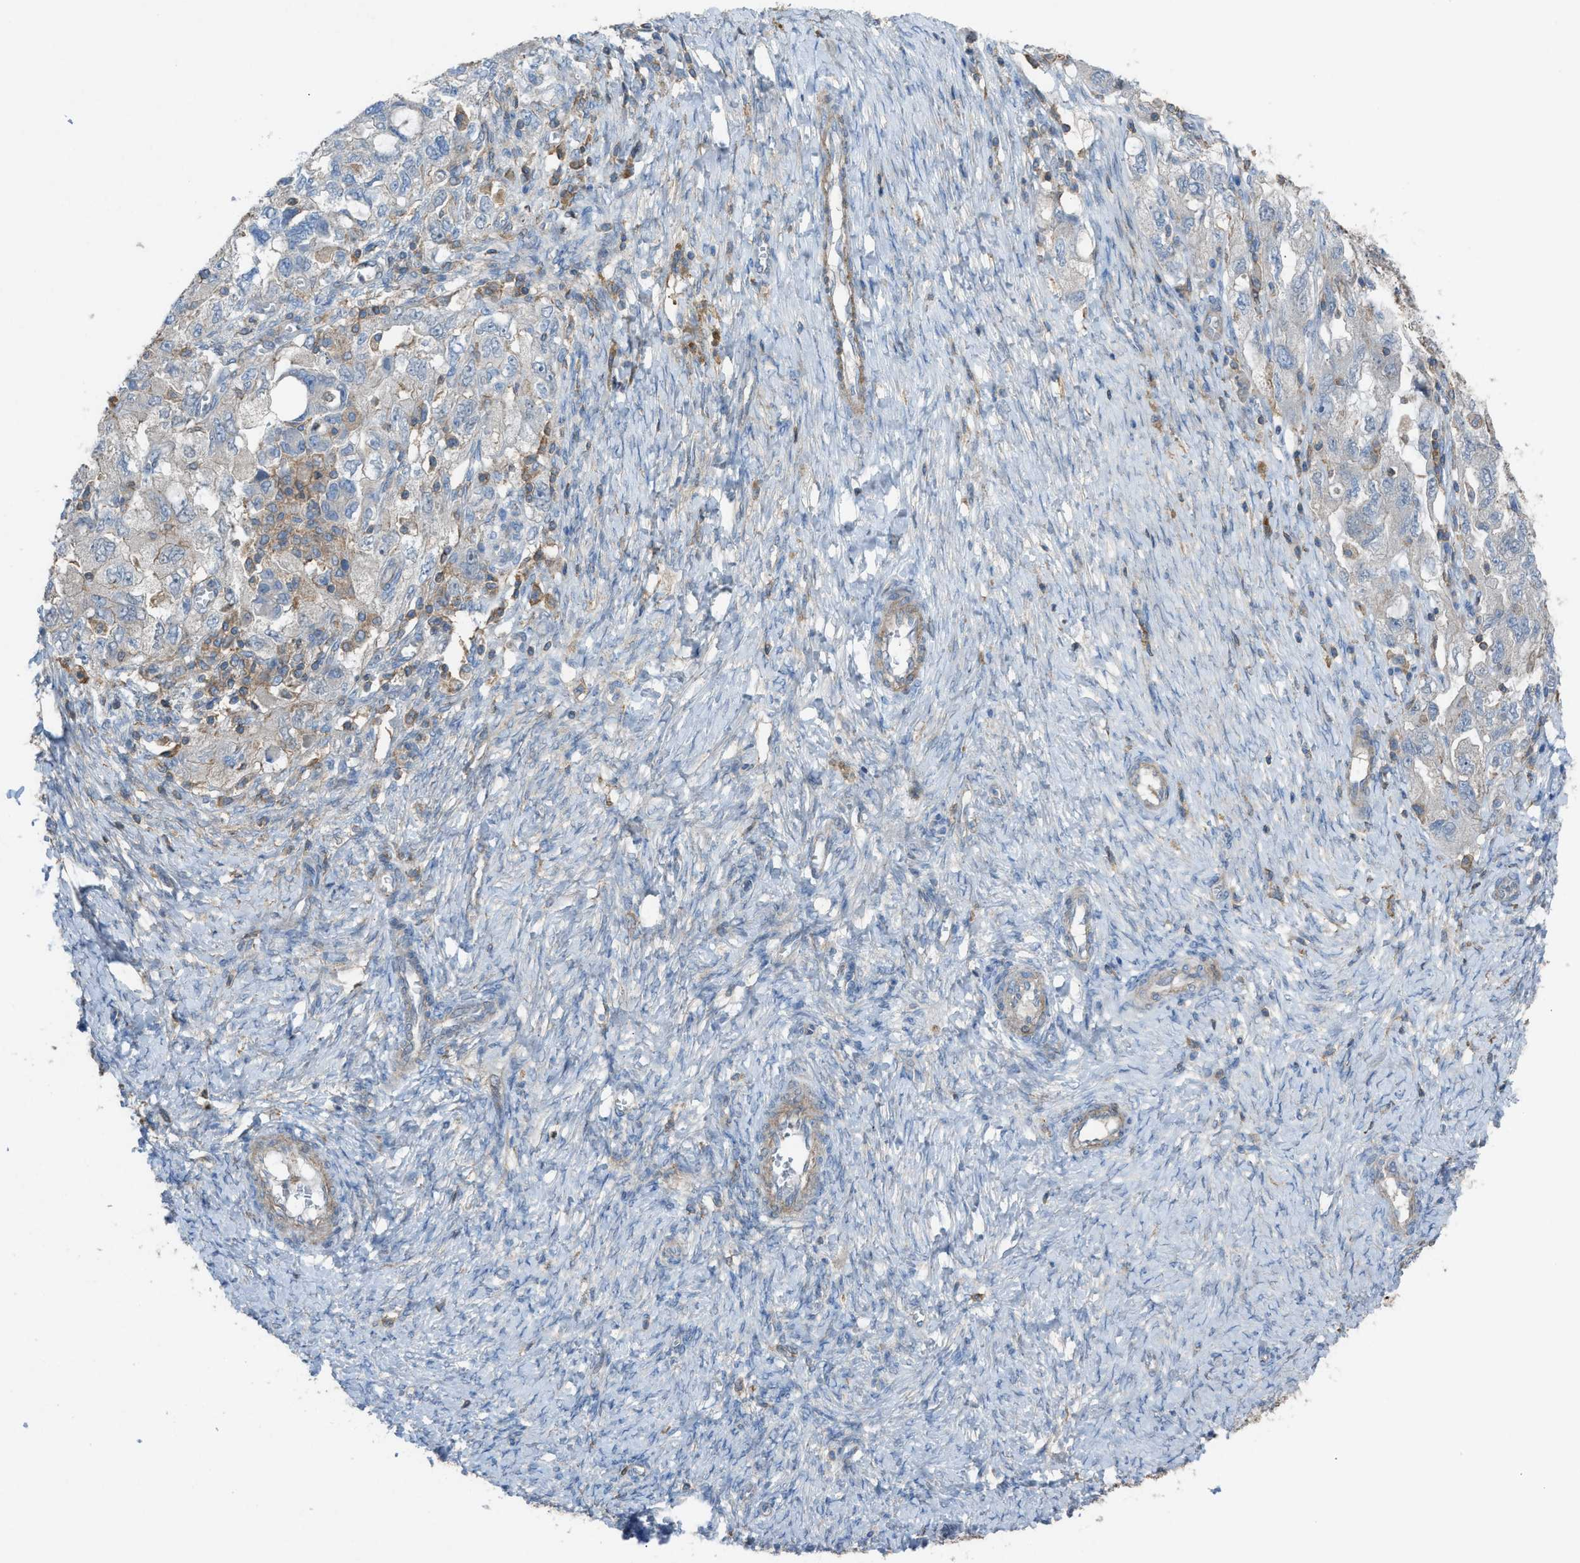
{"staining": {"intensity": "negative", "quantity": "none", "location": "none"}, "tissue": "ovarian cancer", "cell_type": "Tumor cells", "image_type": "cancer", "snomed": [{"axis": "morphology", "description": "Carcinoma, NOS"}, {"axis": "morphology", "description": "Cystadenocarcinoma, serous, NOS"}, {"axis": "topography", "description": "Ovary"}], "caption": "This is a photomicrograph of immunohistochemistry (IHC) staining of ovarian serous cystadenocarcinoma, which shows no staining in tumor cells.", "gene": "NCK2", "patient": {"sex": "female", "age": 69}}